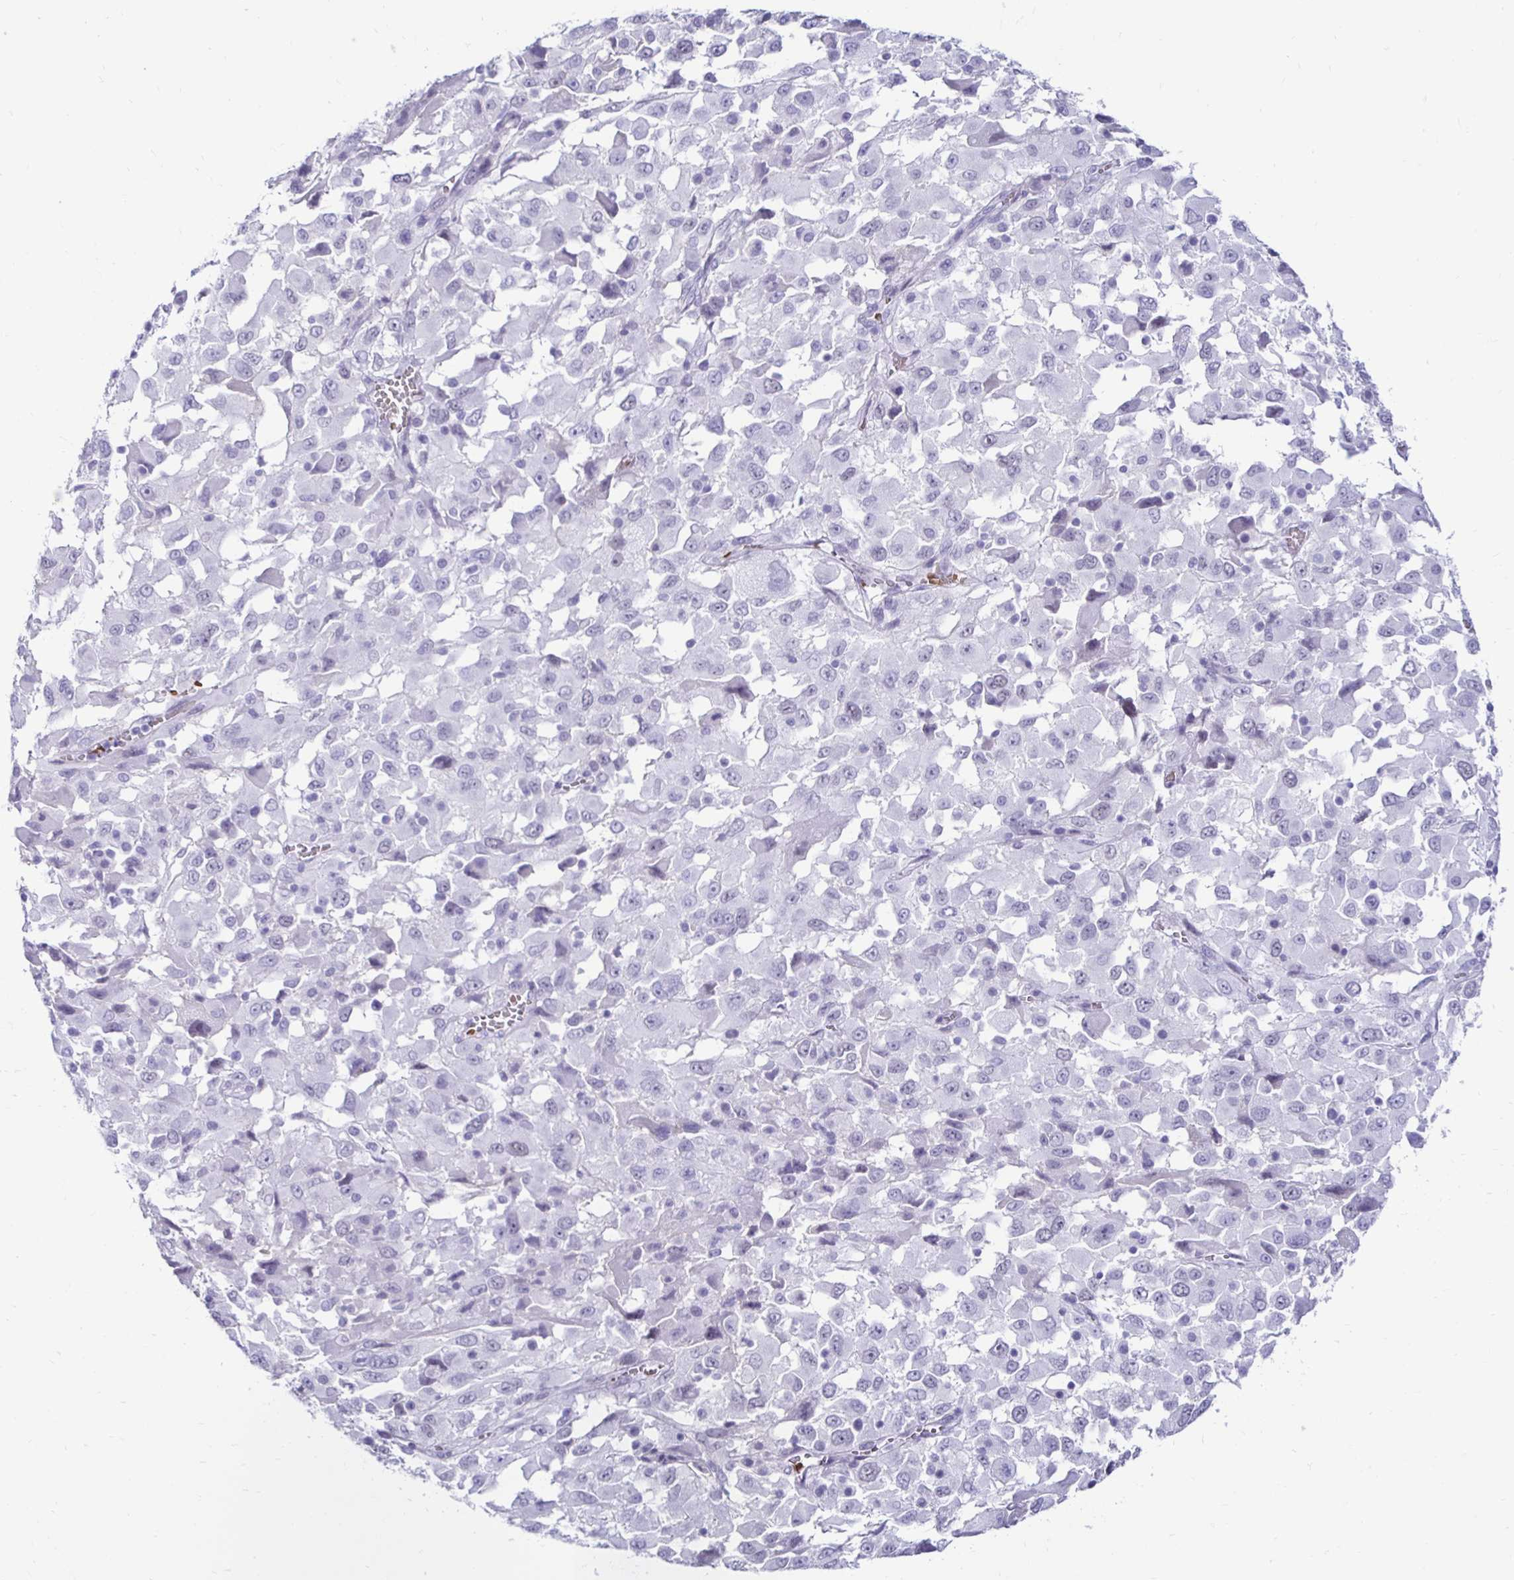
{"staining": {"intensity": "negative", "quantity": "none", "location": "none"}, "tissue": "melanoma", "cell_type": "Tumor cells", "image_type": "cancer", "snomed": [{"axis": "morphology", "description": "Malignant melanoma, Metastatic site"}, {"axis": "topography", "description": "Soft tissue"}], "caption": "Immunohistochemistry histopathology image of neoplastic tissue: human malignant melanoma (metastatic site) stained with DAB shows no significant protein expression in tumor cells.", "gene": "RHBDL3", "patient": {"sex": "male", "age": 50}}